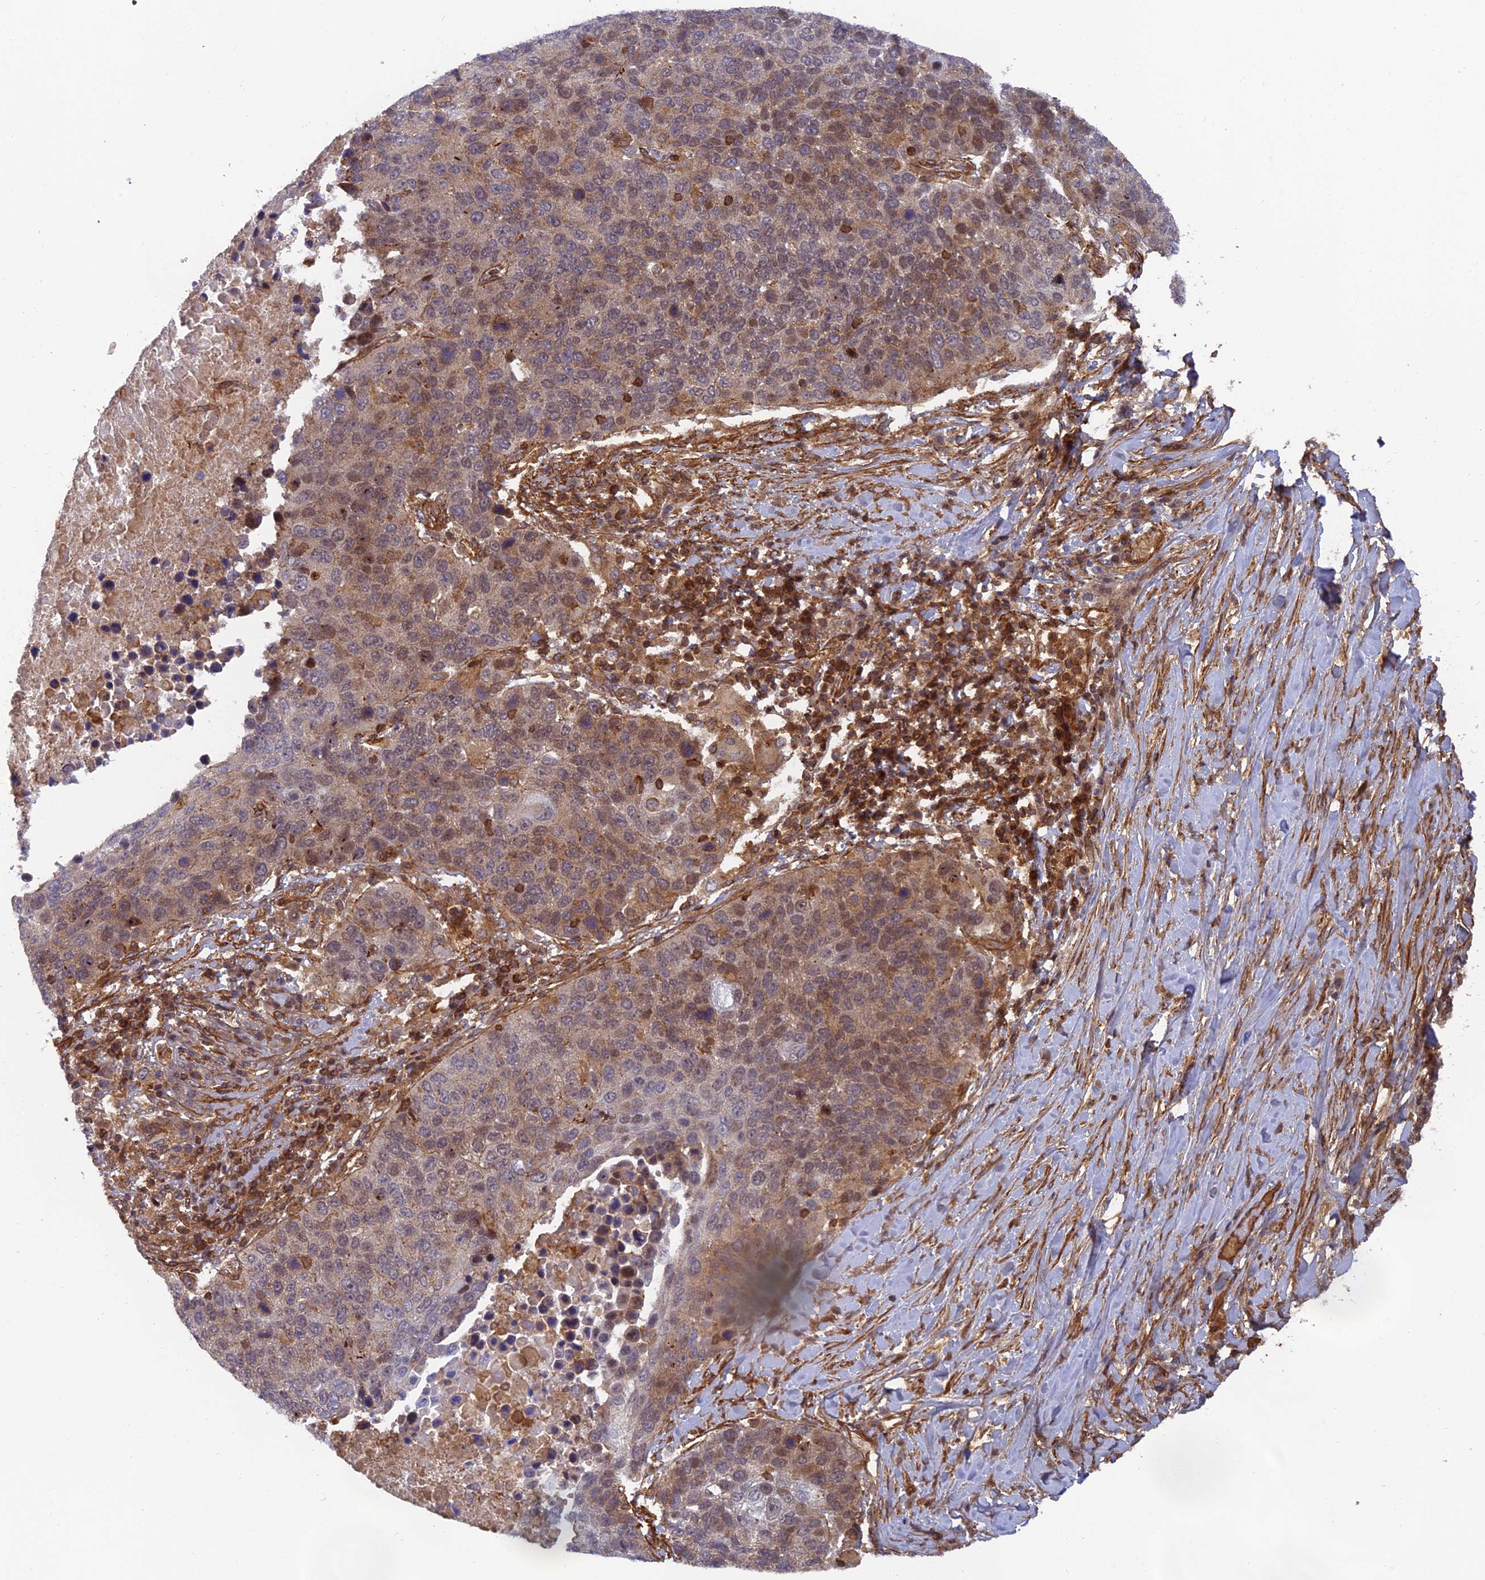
{"staining": {"intensity": "moderate", "quantity": "25%-75%", "location": "cytoplasmic/membranous"}, "tissue": "lung cancer", "cell_type": "Tumor cells", "image_type": "cancer", "snomed": [{"axis": "morphology", "description": "Normal tissue, NOS"}, {"axis": "morphology", "description": "Squamous cell carcinoma, NOS"}, {"axis": "topography", "description": "Lymph node"}, {"axis": "topography", "description": "Lung"}], "caption": "A high-resolution photomicrograph shows IHC staining of lung cancer (squamous cell carcinoma), which shows moderate cytoplasmic/membranous staining in approximately 25%-75% of tumor cells.", "gene": "OSBPL1A", "patient": {"sex": "male", "age": 66}}